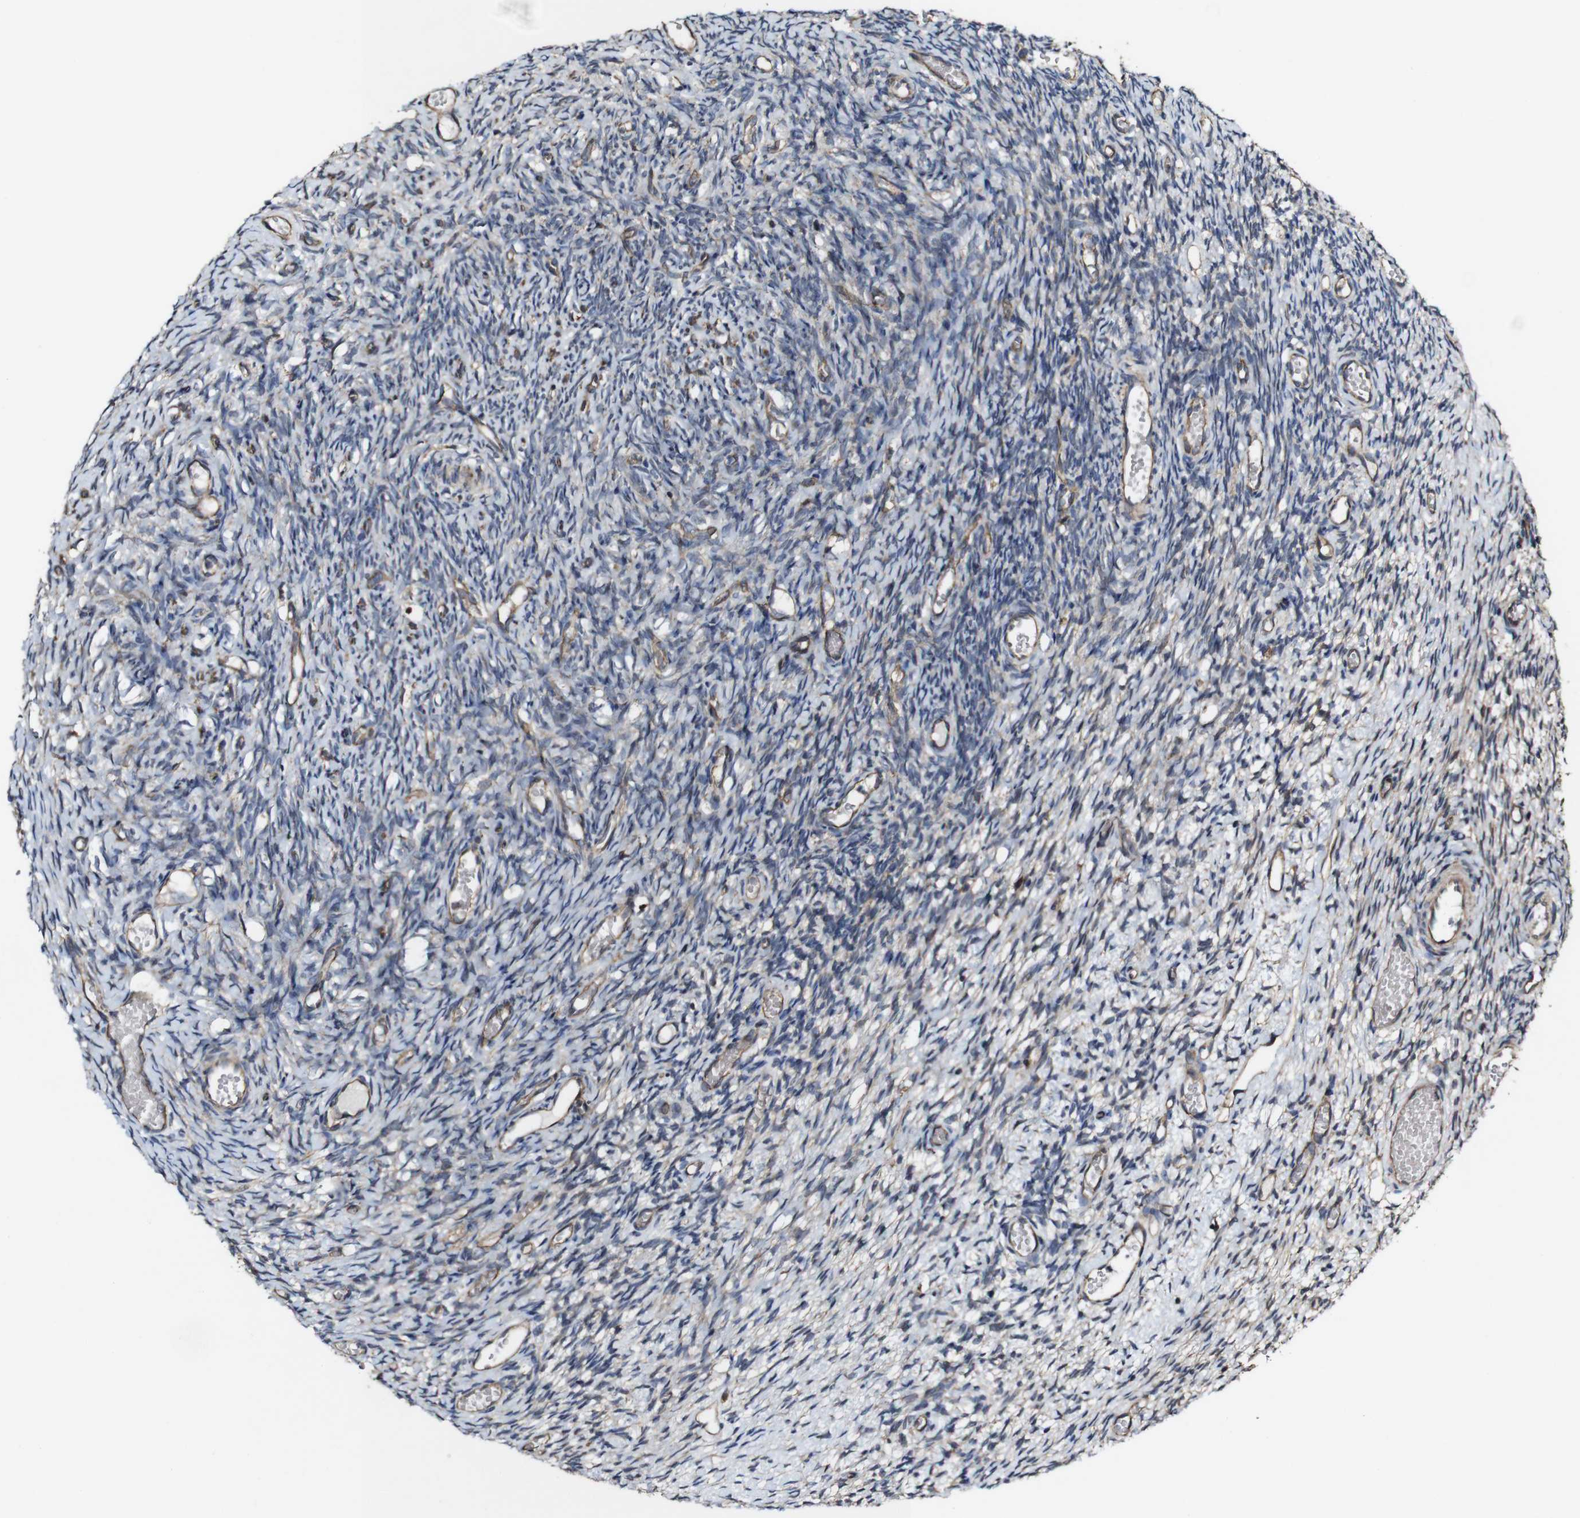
{"staining": {"intensity": "strong", "quantity": ">75%", "location": "cytoplasmic/membranous"}, "tissue": "ovary", "cell_type": "Follicle cells", "image_type": "normal", "snomed": [{"axis": "morphology", "description": "Normal tissue, NOS"}, {"axis": "topography", "description": "Ovary"}], "caption": "About >75% of follicle cells in unremarkable ovary display strong cytoplasmic/membranous protein staining as visualized by brown immunohistochemical staining.", "gene": "BTN3A3", "patient": {"sex": "female", "age": 35}}